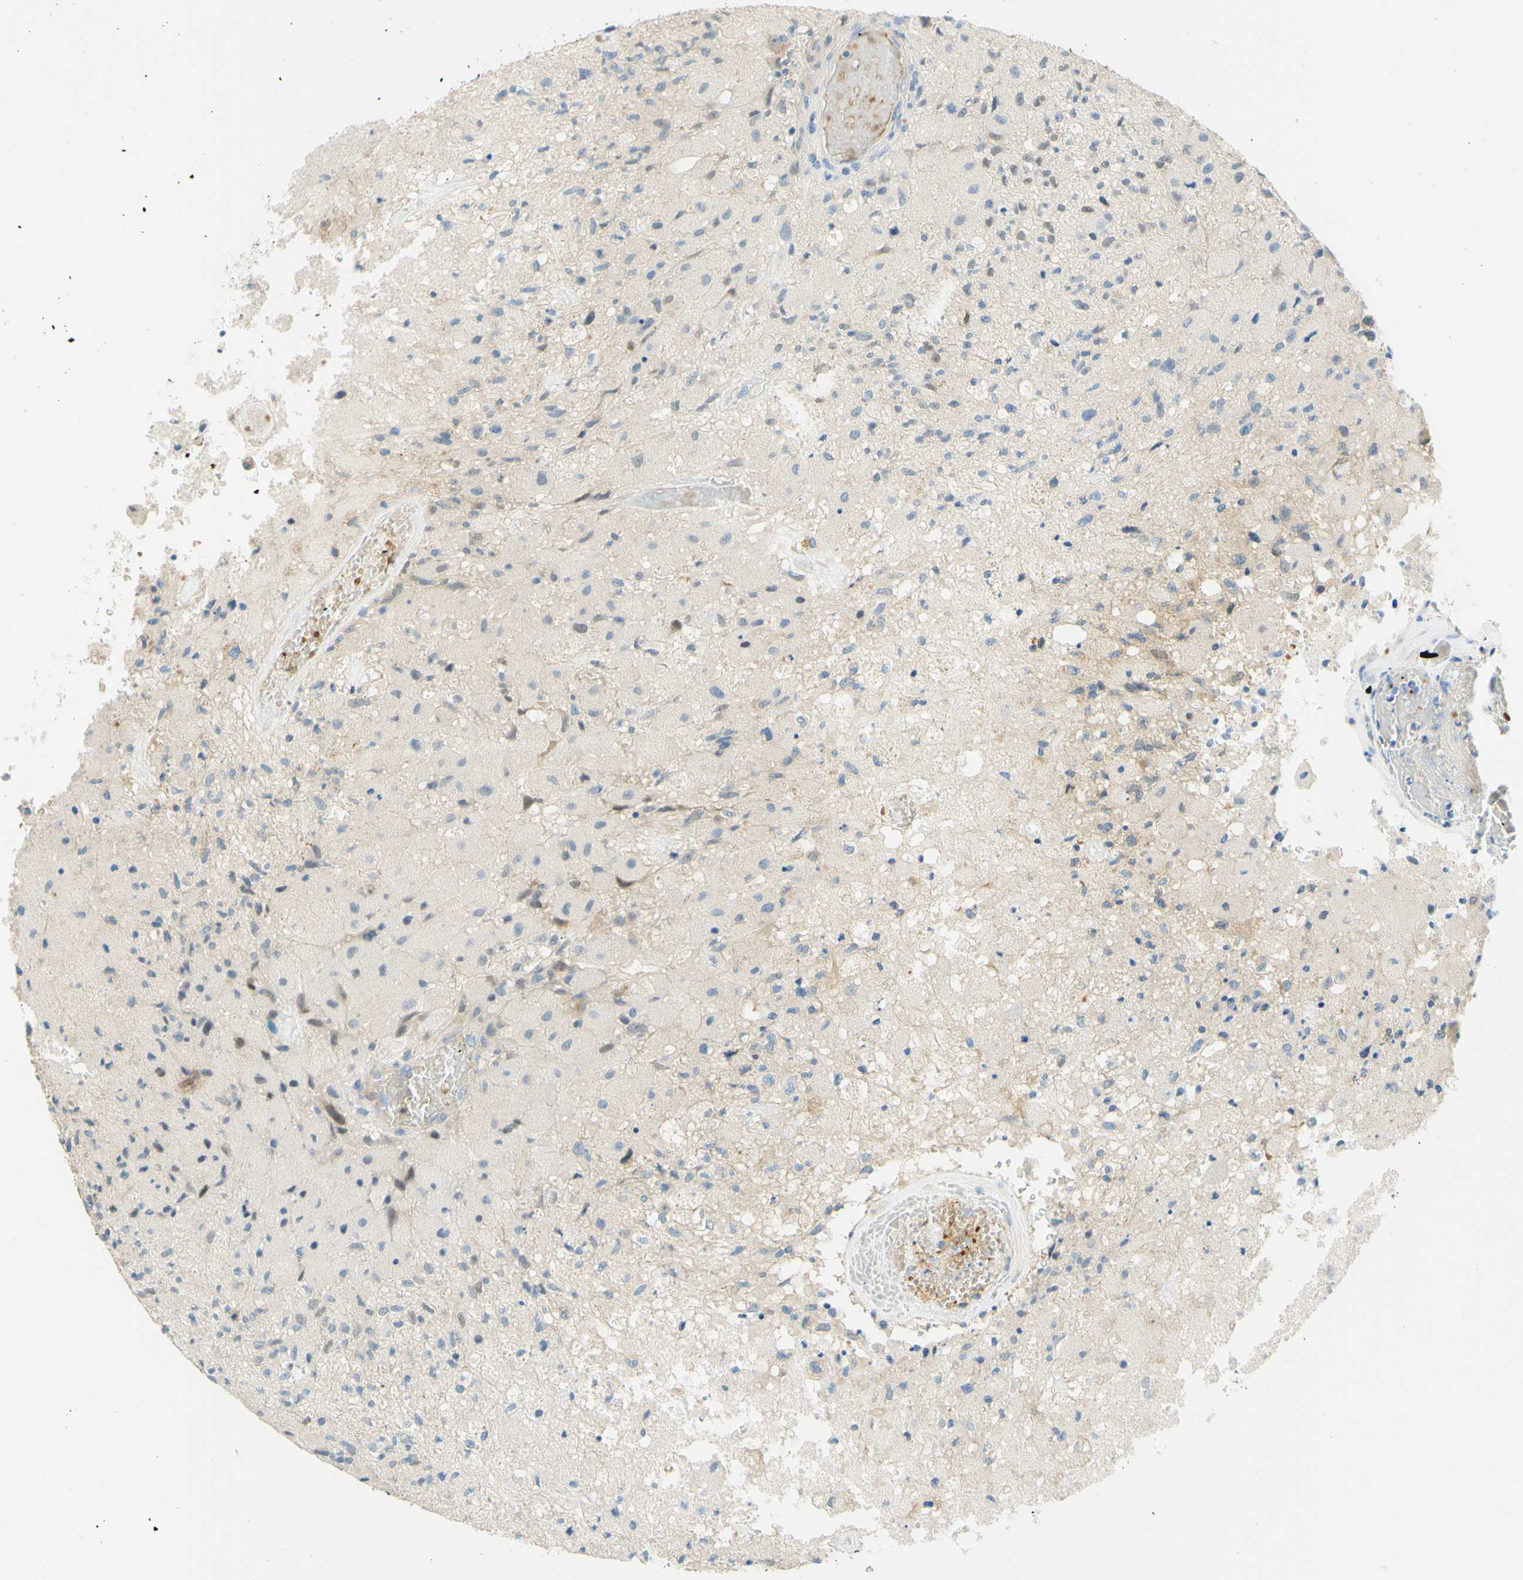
{"staining": {"intensity": "negative", "quantity": "none", "location": "none"}, "tissue": "glioma", "cell_type": "Tumor cells", "image_type": "cancer", "snomed": [{"axis": "morphology", "description": "Normal tissue, NOS"}, {"axis": "morphology", "description": "Glioma, malignant, High grade"}, {"axis": "topography", "description": "Cerebral cortex"}], "caption": "Immunohistochemistry (IHC) micrograph of neoplastic tissue: human malignant glioma (high-grade) stained with DAB (3,3'-diaminobenzidine) exhibits no significant protein expression in tumor cells.", "gene": "ENTREP2", "patient": {"sex": "male", "age": 77}}